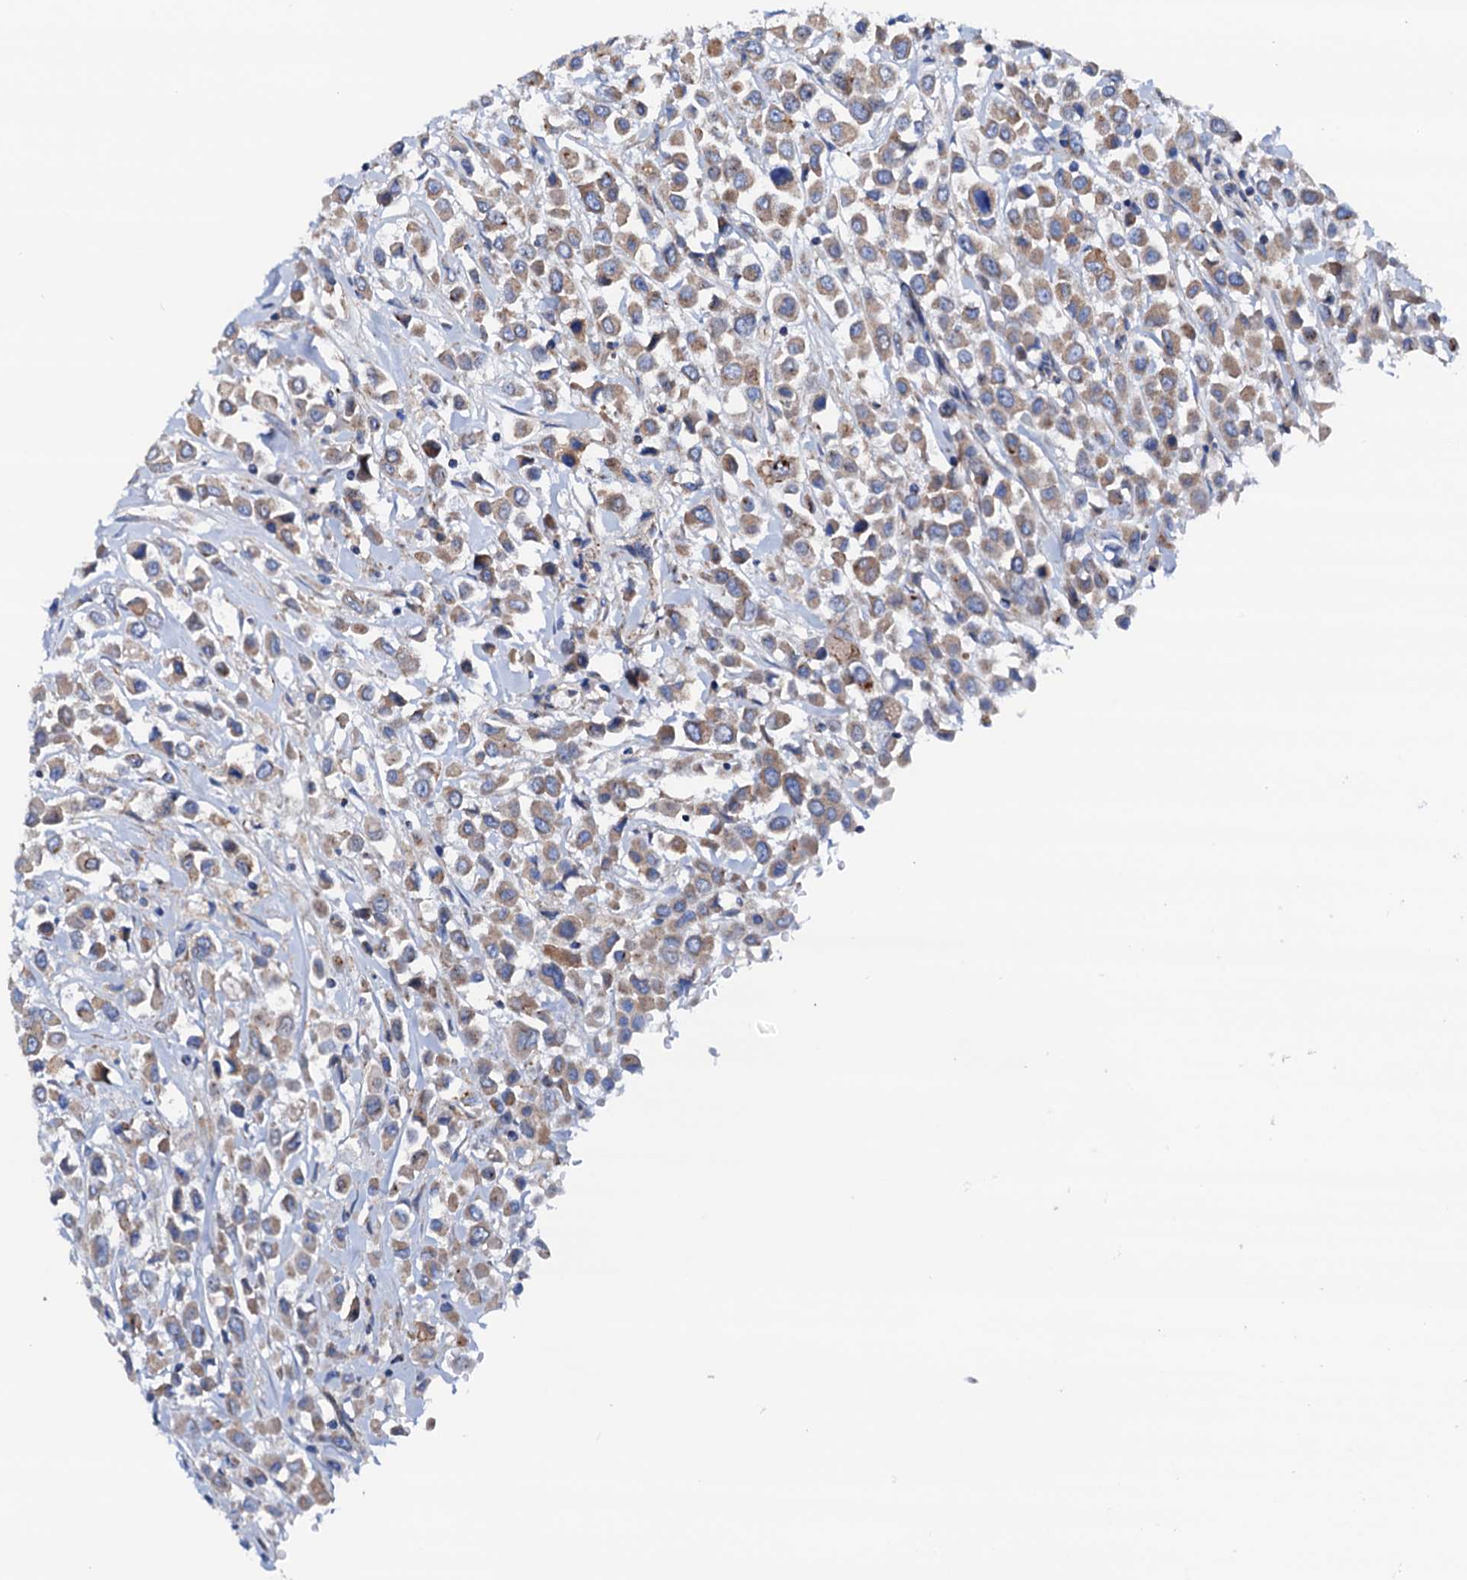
{"staining": {"intensity": "moderate", "quantity": ">75%", "location": "cytoplasmic/membranous"}, "tissue": "breast cancer", "cell_type": "Tumor cells", "image_type": "cancer", "snomed": [{"axis": "morphology", "description": "Duct carcinoma"}, {"axis": "topography", "description": "Breast"}], "caption": "Tumor cells reveal medium levels of moderate cytoplasmic/membranous positivity in about >75% of cells in breast cancer.", "gene": "RASSF9", "patient": {"sex": "female", "age": 61}}